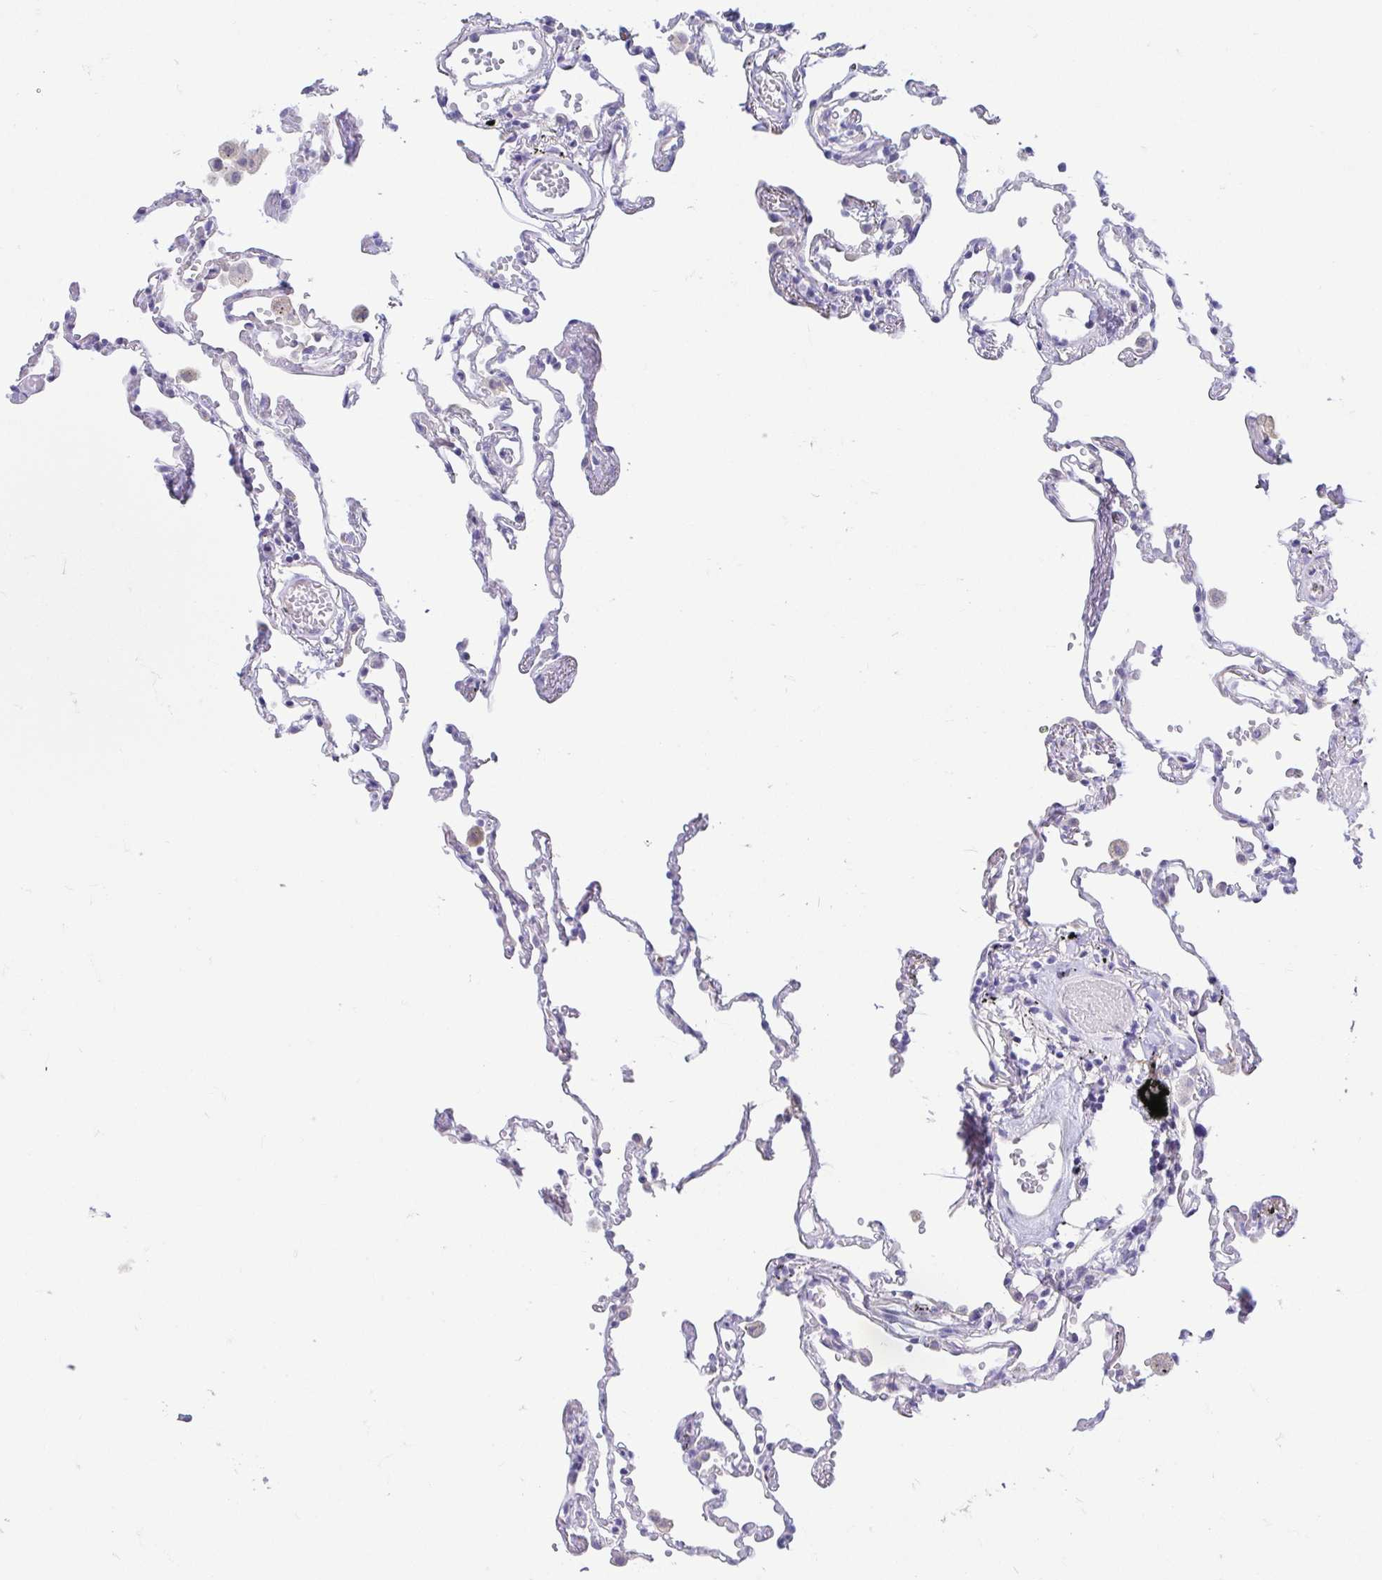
{"staining": {"intensity": "negative", "quantity": "none", "location": "none"}, "tissue": "lung", "cell_type": "Alveolar cells", "image_type": "normal", "snomed": [{"axis": "morphology", "description": "Normal tissue, NOS"}, {"axis": "topography", "description": "Lung"}], "caption": "A photomicrograph of lung stained for a protein demonstrates no brown staining in alveolar cells.", "gene": "FABP3", "patient": {"sex": "female", "age": 67}}